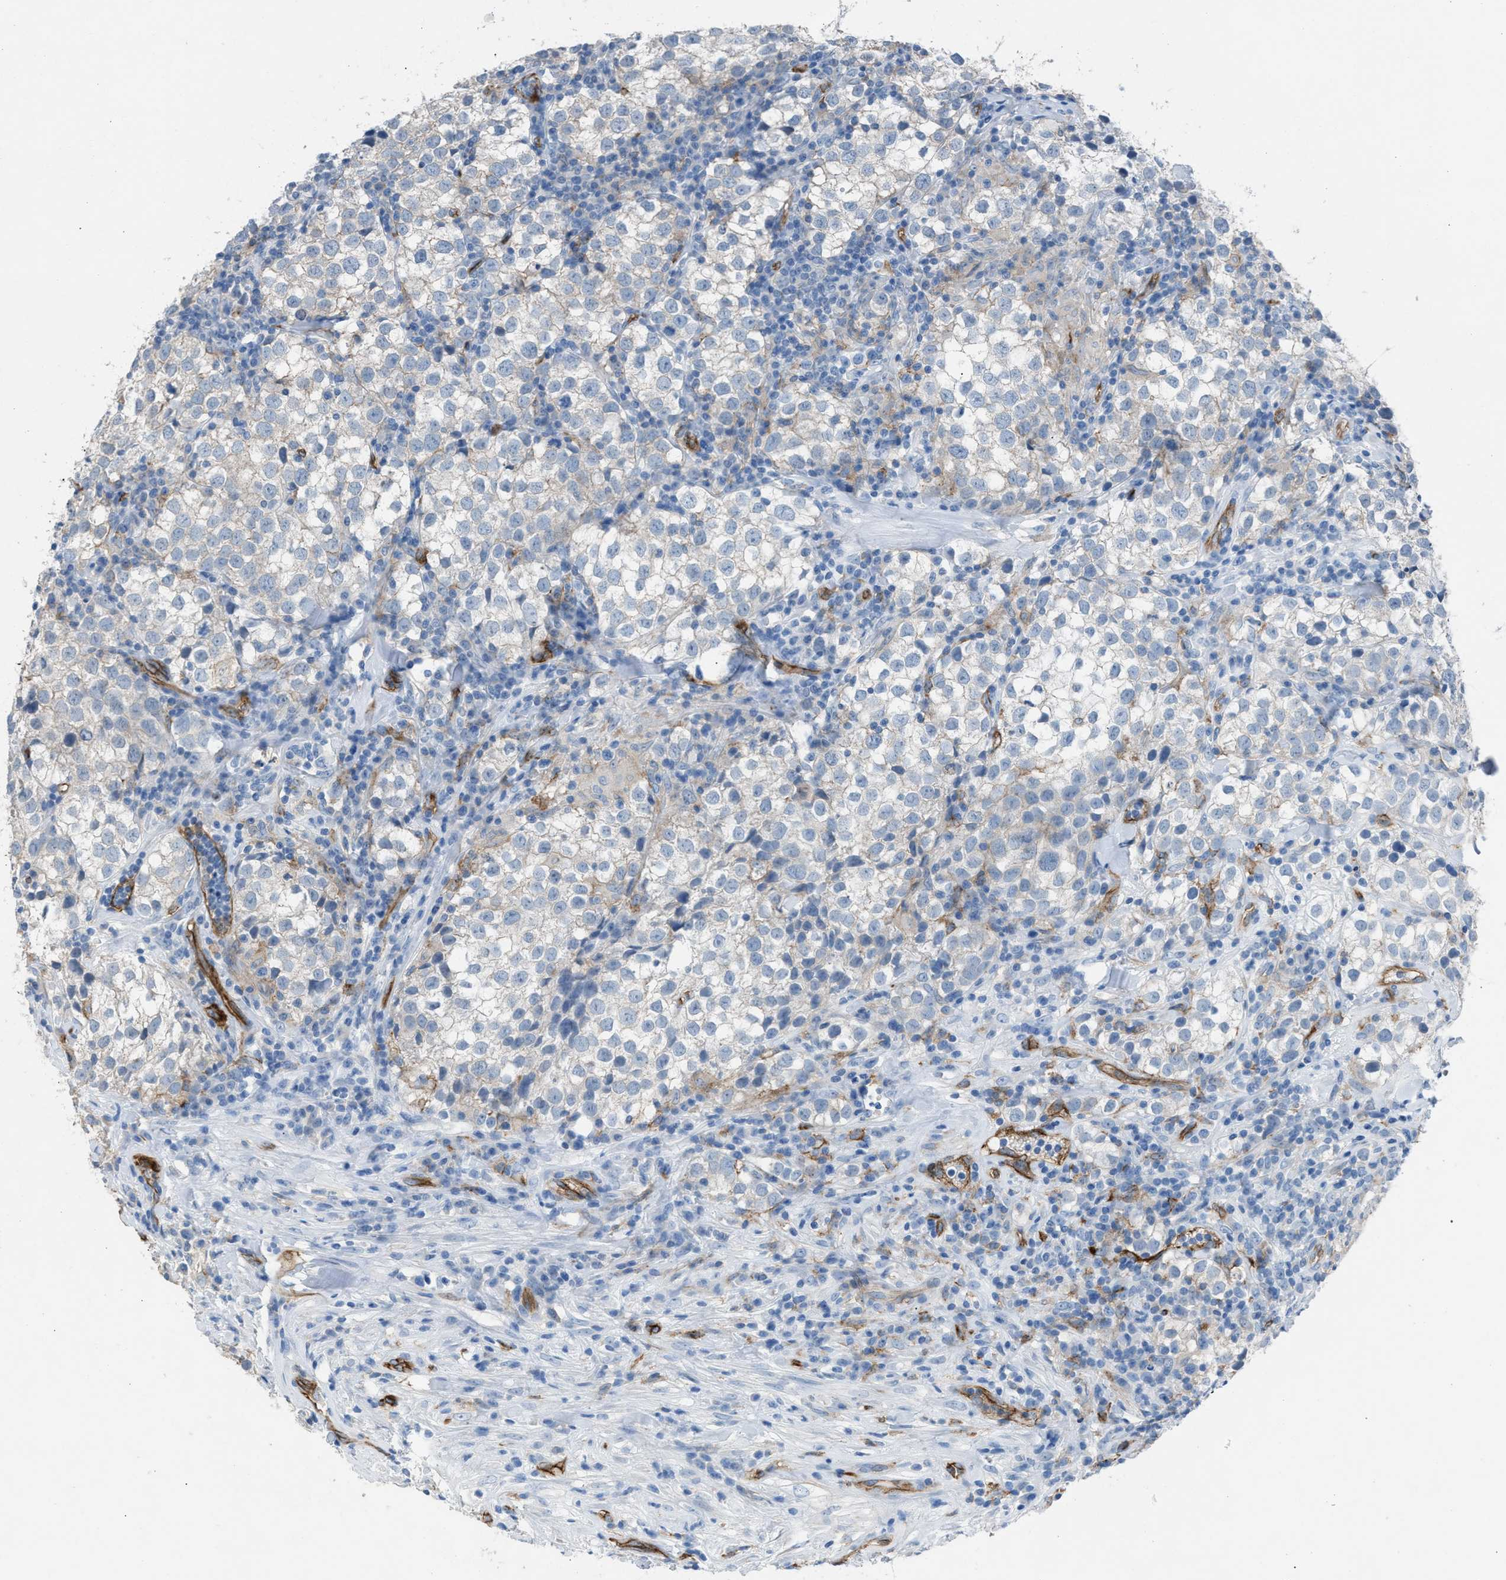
{"staining": {"intensity": "negative", "quantity": "none", "location": "none"}, "tissue": "testis cancer", "cell_type": "Tumor cells", "image_type": "cancer", "snomed": [{"axis": "morphology", "description": "Seminoma, NOS"}, {"axis": "morphology", "description": "Carcinoma, Embryonal, NOS"}, {"axis": "topography", "description": "Testis"}], "caption": "Testis embryonal carcinoma was stained to show a protein in brown. There is no significant positivity in tumor cells. The staining was performed using DAB to visualize the protein expression in brown, while the nuclei were stained in blue with hematoxylin (Magnification: 20x).", "gene": "DYSF", "patient": {"sex": "male", "age": 36}}